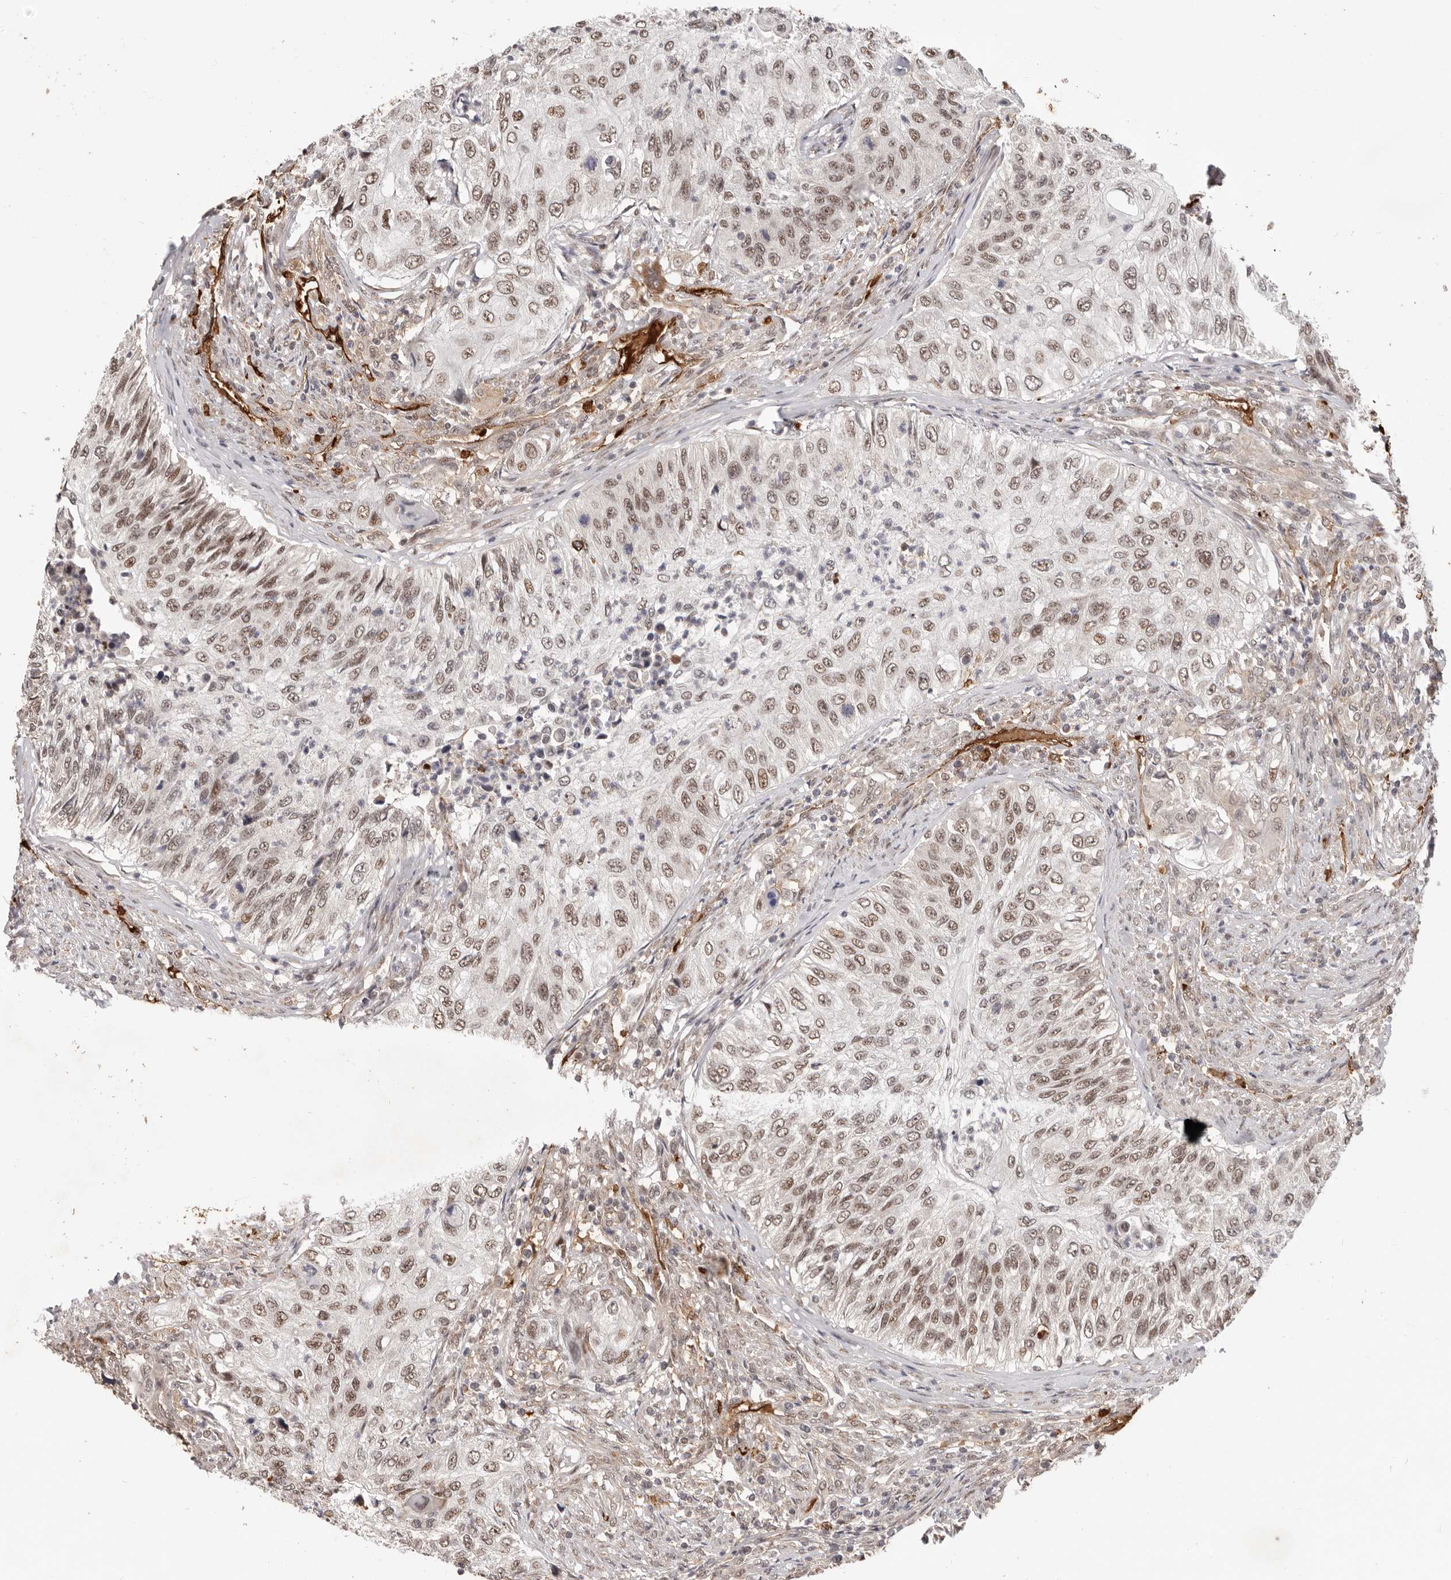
{"staining": {"intensity": "moderate", "quantity": ">75%", "location": "nuclear"}, "tissue": "urothelial cancer", "cell_type": "Tumor cells", "image_type": "cancer", "snomed": [{"axis": "morphology", "description": "Urothelial carcinoma, High grade"}, {"axis": "topography", "description": "Urinary bladder"}], "caption": "Moderate nuclear protein expression is seen in about >75% of tumor cells in high-grade urothelial carcinoma.", "gene": "NCOA3", "patient": {"sex": "female", "age": 60}}